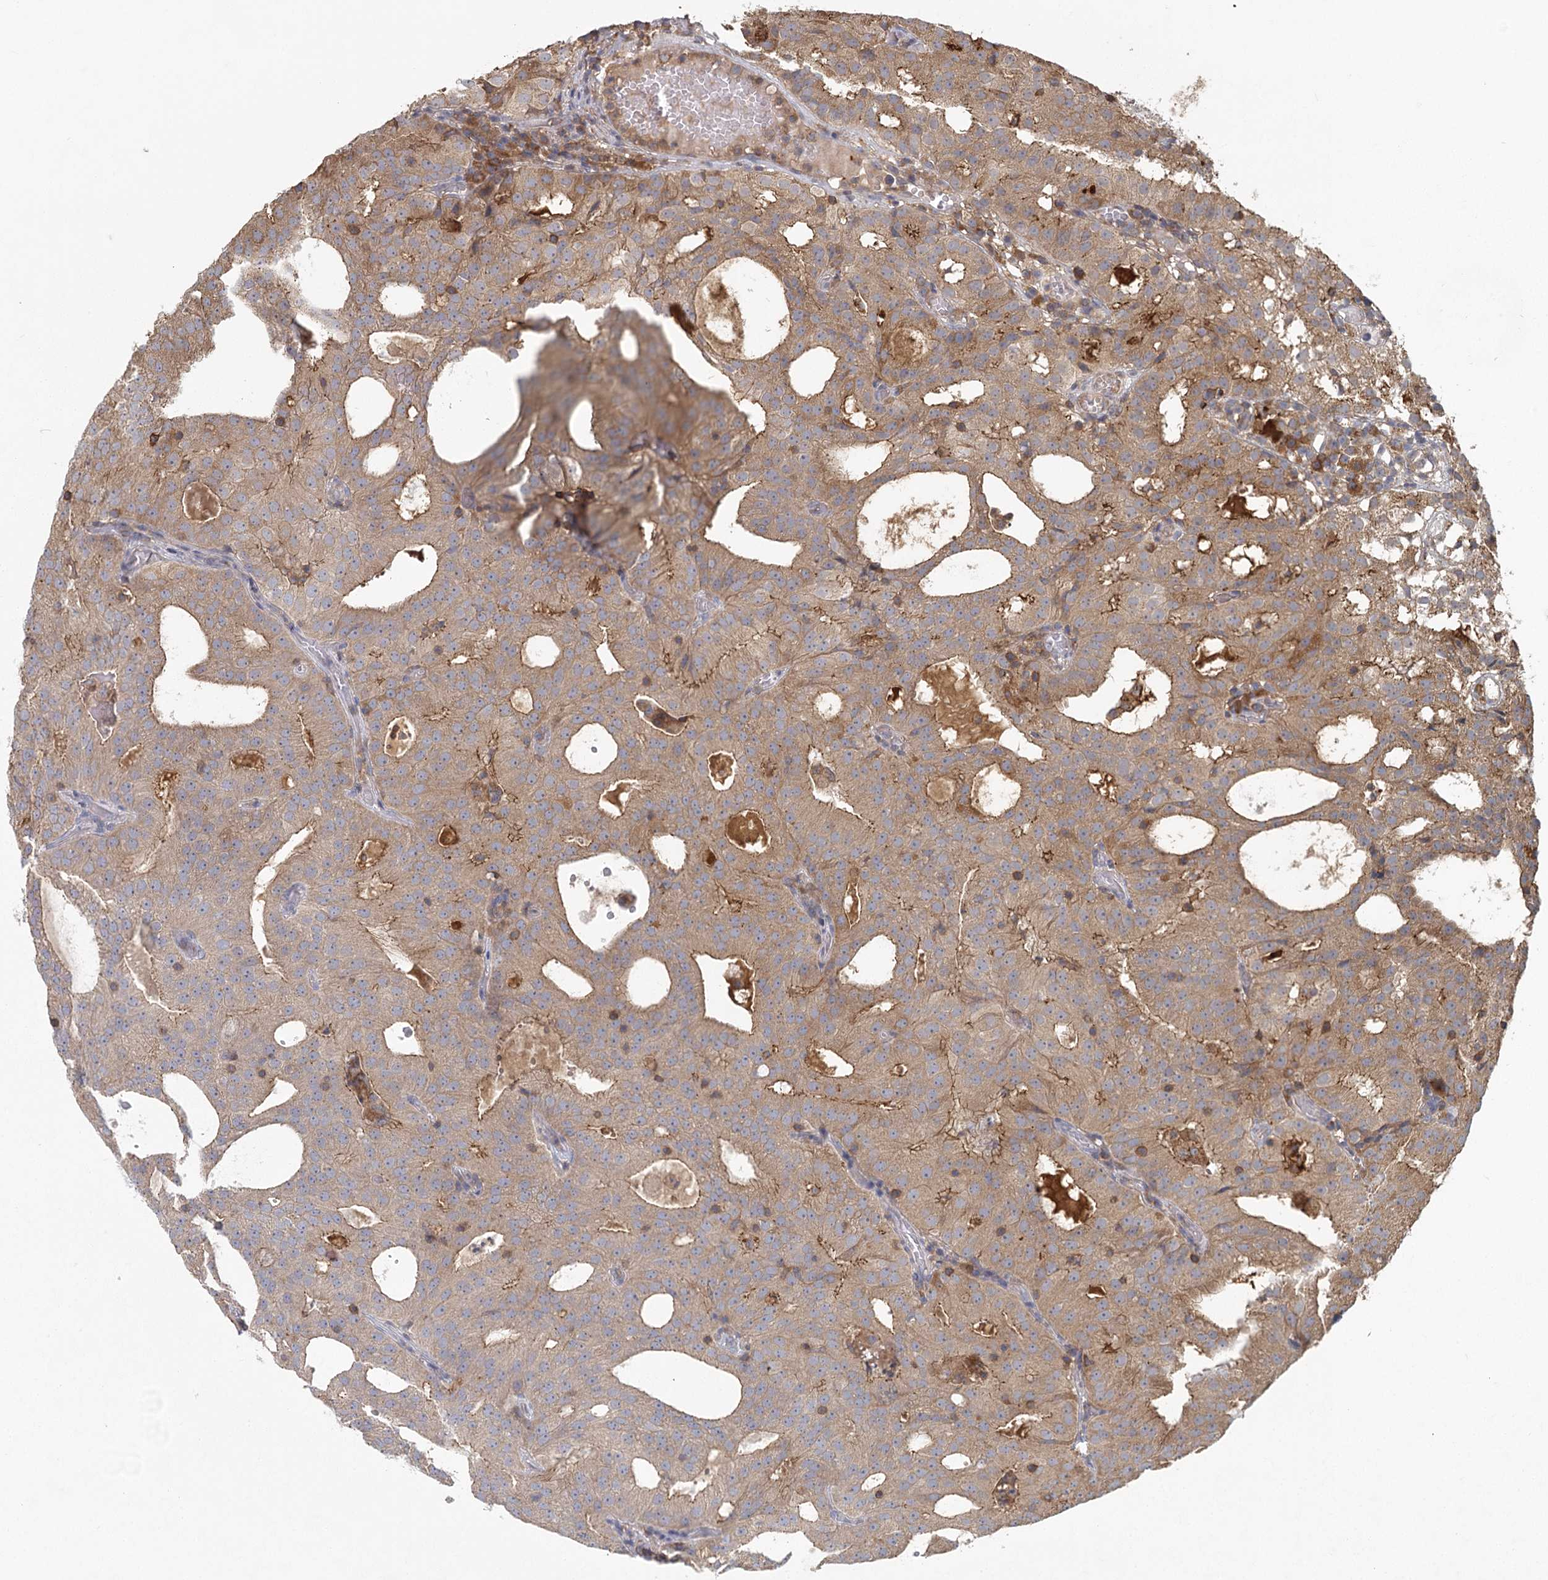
{"staining": {"intensity": "moderate", "quantity": ">75%", "location": "cytoplasmic/membranous"}, "tissue": "prostate cancer", "cell_type": "Tumor cells", "image_type": "cancer", "snomed": [{"axis": "morphology", "description": "Adenocarcinoma, Medium grade"}, {"axis": "topography", "description": "Prostate"}], "caption": "A brown stain shows moderate cytoplasmic/membranous positivity of a protein in human prostate medium-grade adenocarcinoma tumor cells.", "gene": "PLEKHA7", "patient": {"sex": "male", "age": 88}}